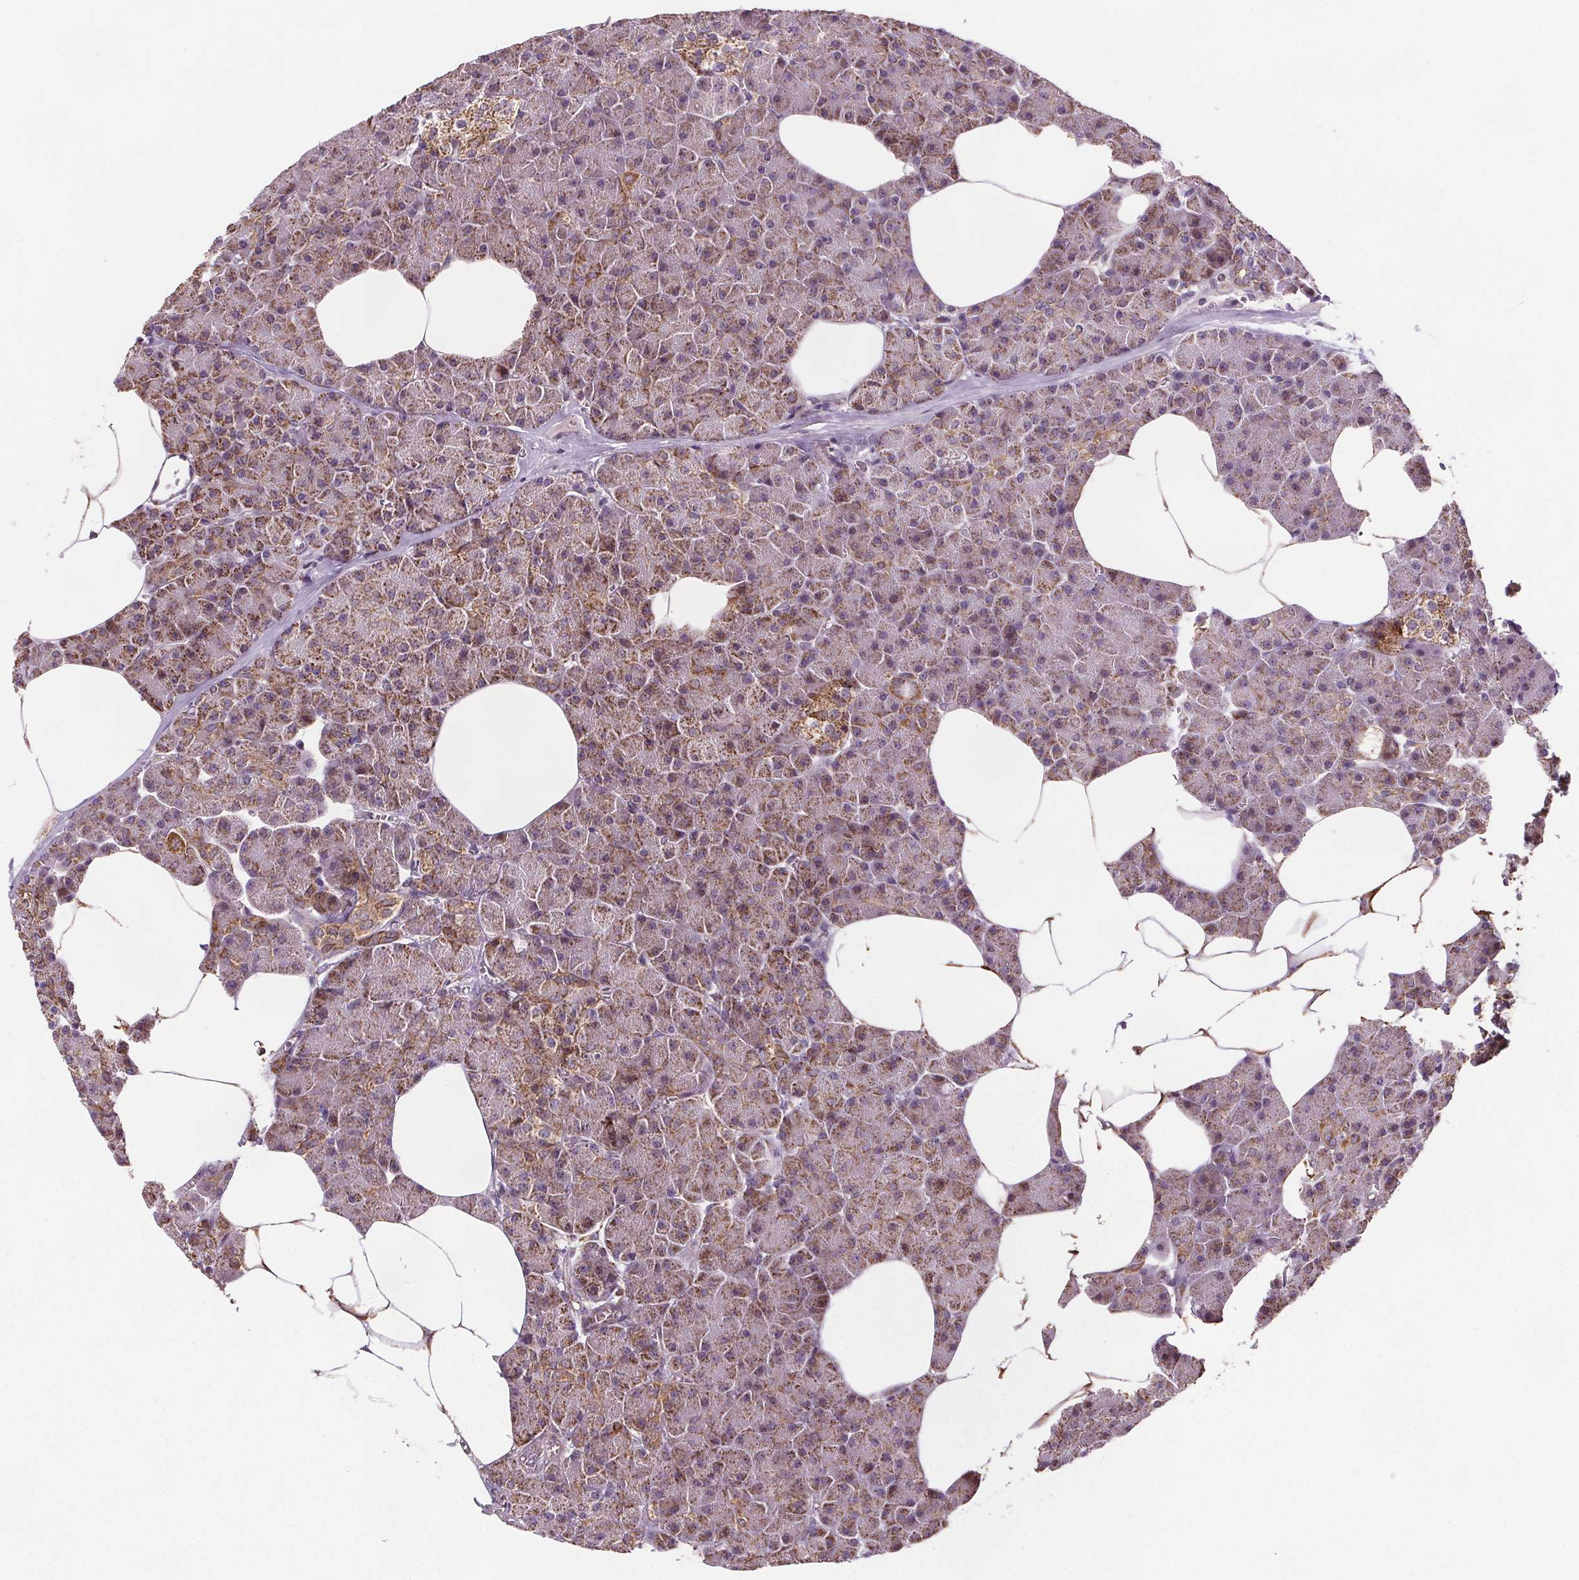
{"staining": {"intensity": "moderate", "quantity": ">75%", "location": "cytoplasmic/membranous"}, "tissue": "pancreas", "cell_type": "Exocrine glandular cells", "image_type": "normal", "snomed": [{"axis": "morphology", "description": "Normal tissue, NOS"}, {"axis": "topography", "description": "Pancreas"}], "caption": "Pancreas stained with a brown dye shows moderate cytoplasmic/membranous positive expression in about >75% of exocrine glandular cells.", "gene": "SUCLA2", "patient": {"sex": "female", "age": 45}}